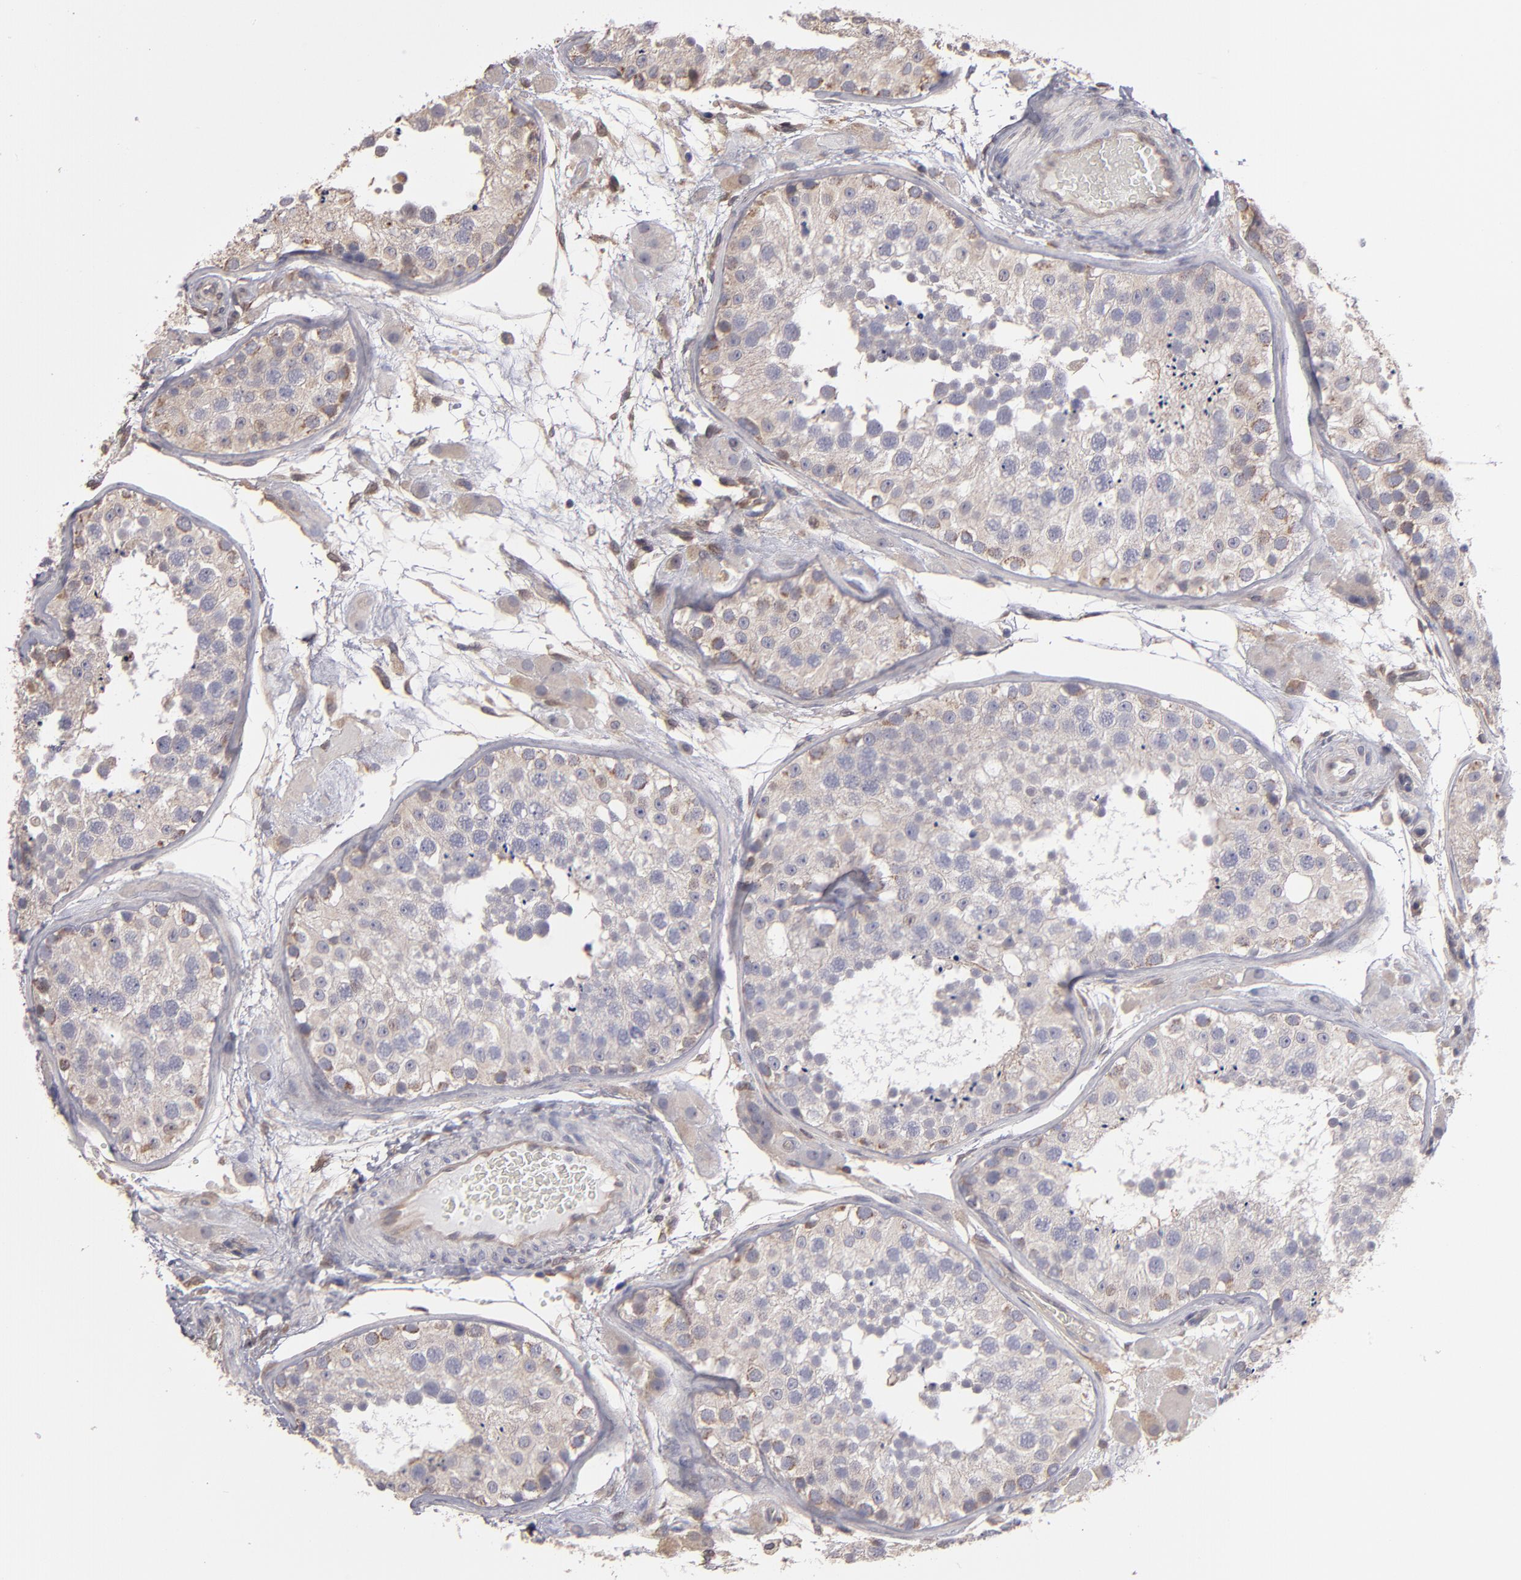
{"staining": {"intensity": "weak", "quantity": ">75%", "location": "cytoplasmic/membranous"}, "tissue": "testis", "cell_type": "Cells in seminiferous ducts", "image_type": "normal", "snomed": [{"axis": "morphology", "description": "Normal tissue, NOS"}, {"axis": "topography", "description": "Testis"}], "caption": "Immunohistochemistry (IHC) histopathology image of benign testis: testis stained using IHC shows low levels of weak protein expression localized specifically in the cytoplasmic/membranous of cells in seminiferous ducts, appearing as a cytoplasmic/membranous brown color.", "gene": "NDRG2", "patient": {"sex": "male", "age": 26}}